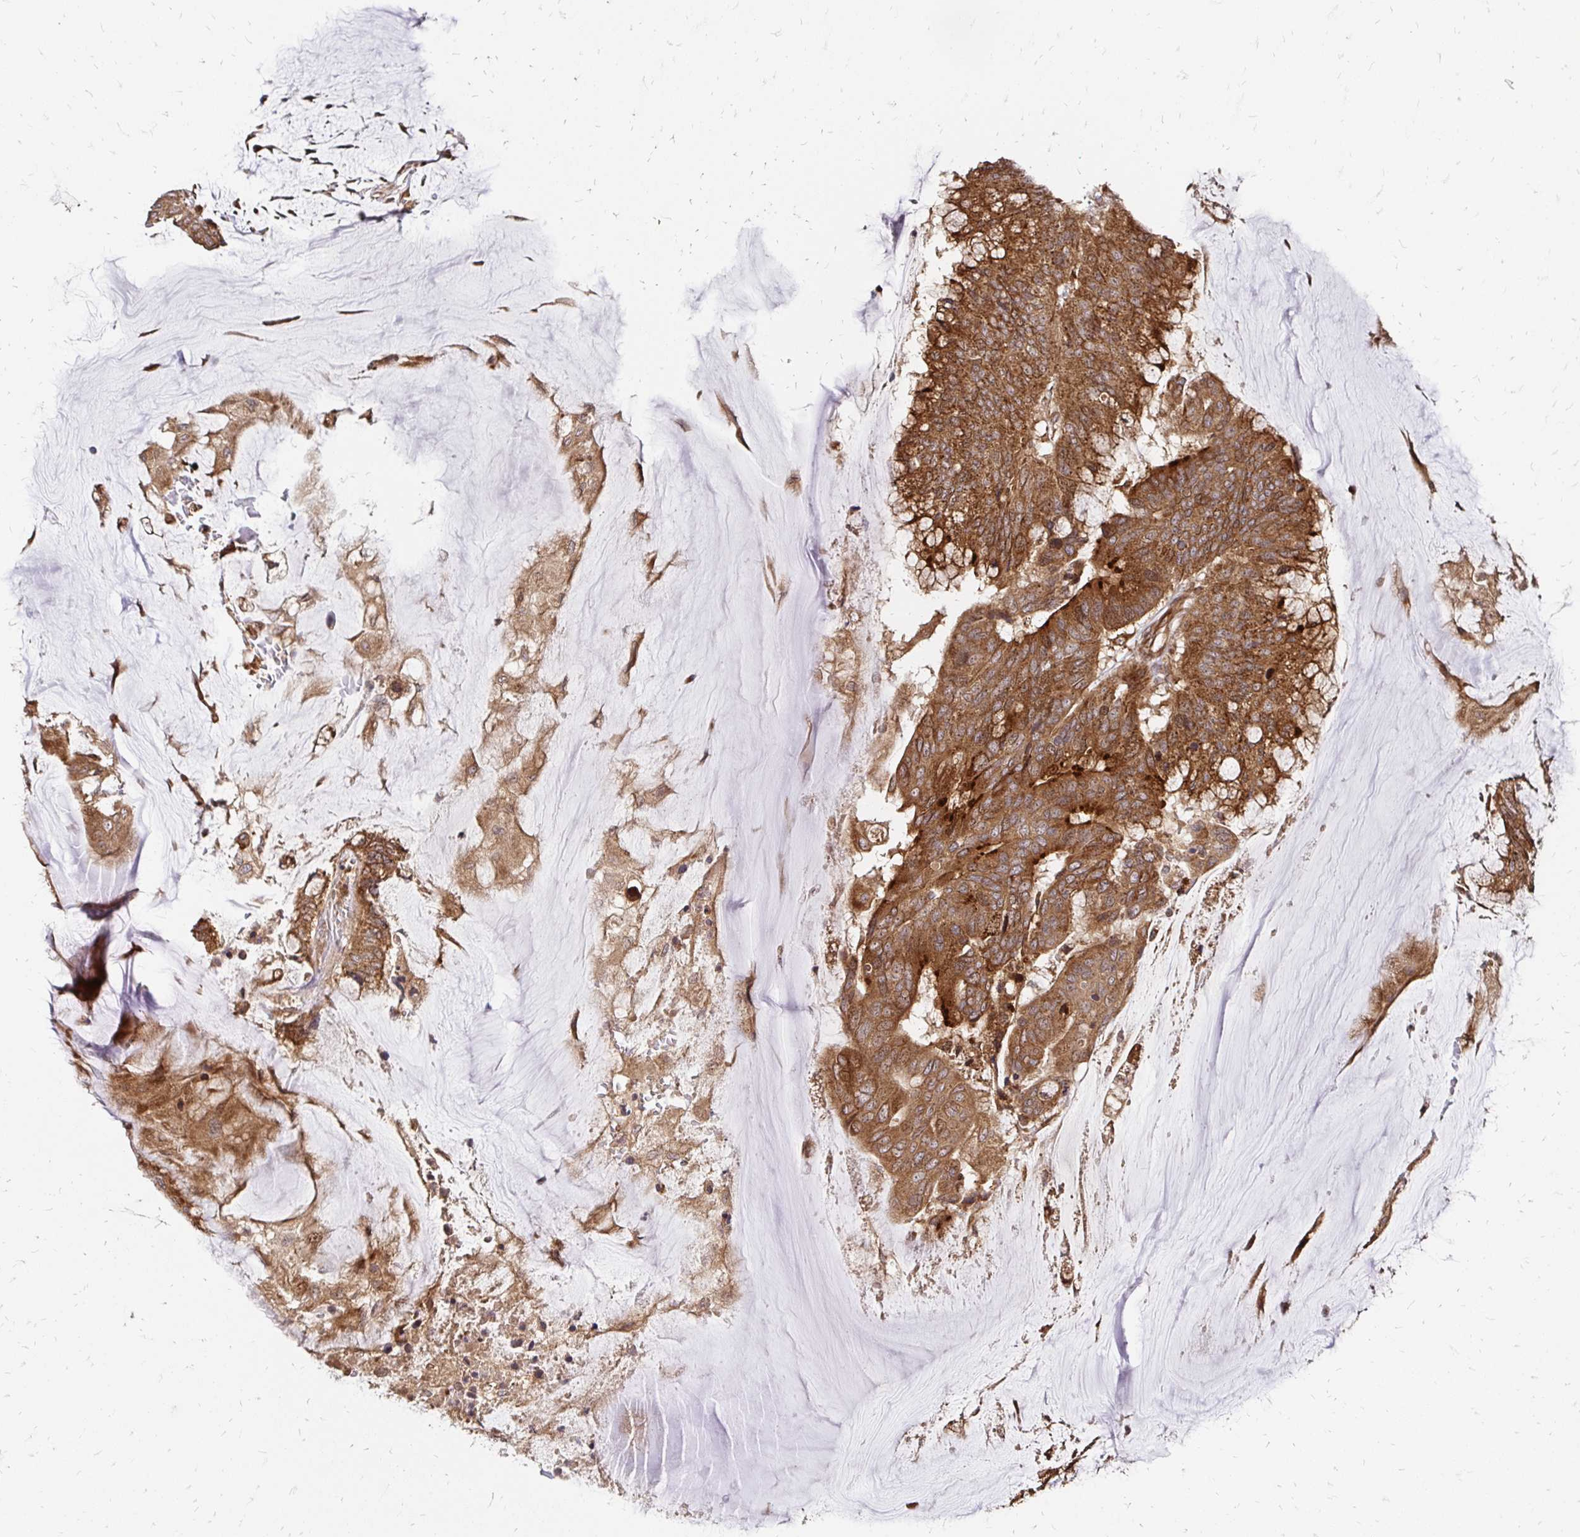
{"staining": {"intensity": "moderate", "quantity": ">75%", "location": "cytoplasmic/membranous"}, "tissue": "colorectal cancer", "cell_type": "Tumor cells", "image_type": "cancer", "snomed": [{"axis": "morphology", "description": "Adenocarcinoma, NOS"}, {"axis": "topography", "description": "Rectum"}], "caption": "Immunohistochemical staining of colorectal cancer demonstrates medium levels of moderate cytoplasmic/membranous protein expression in about >75% of tumor cells.", "gene": "ZW10", "patient": {"sex": "female", "age": 59}}